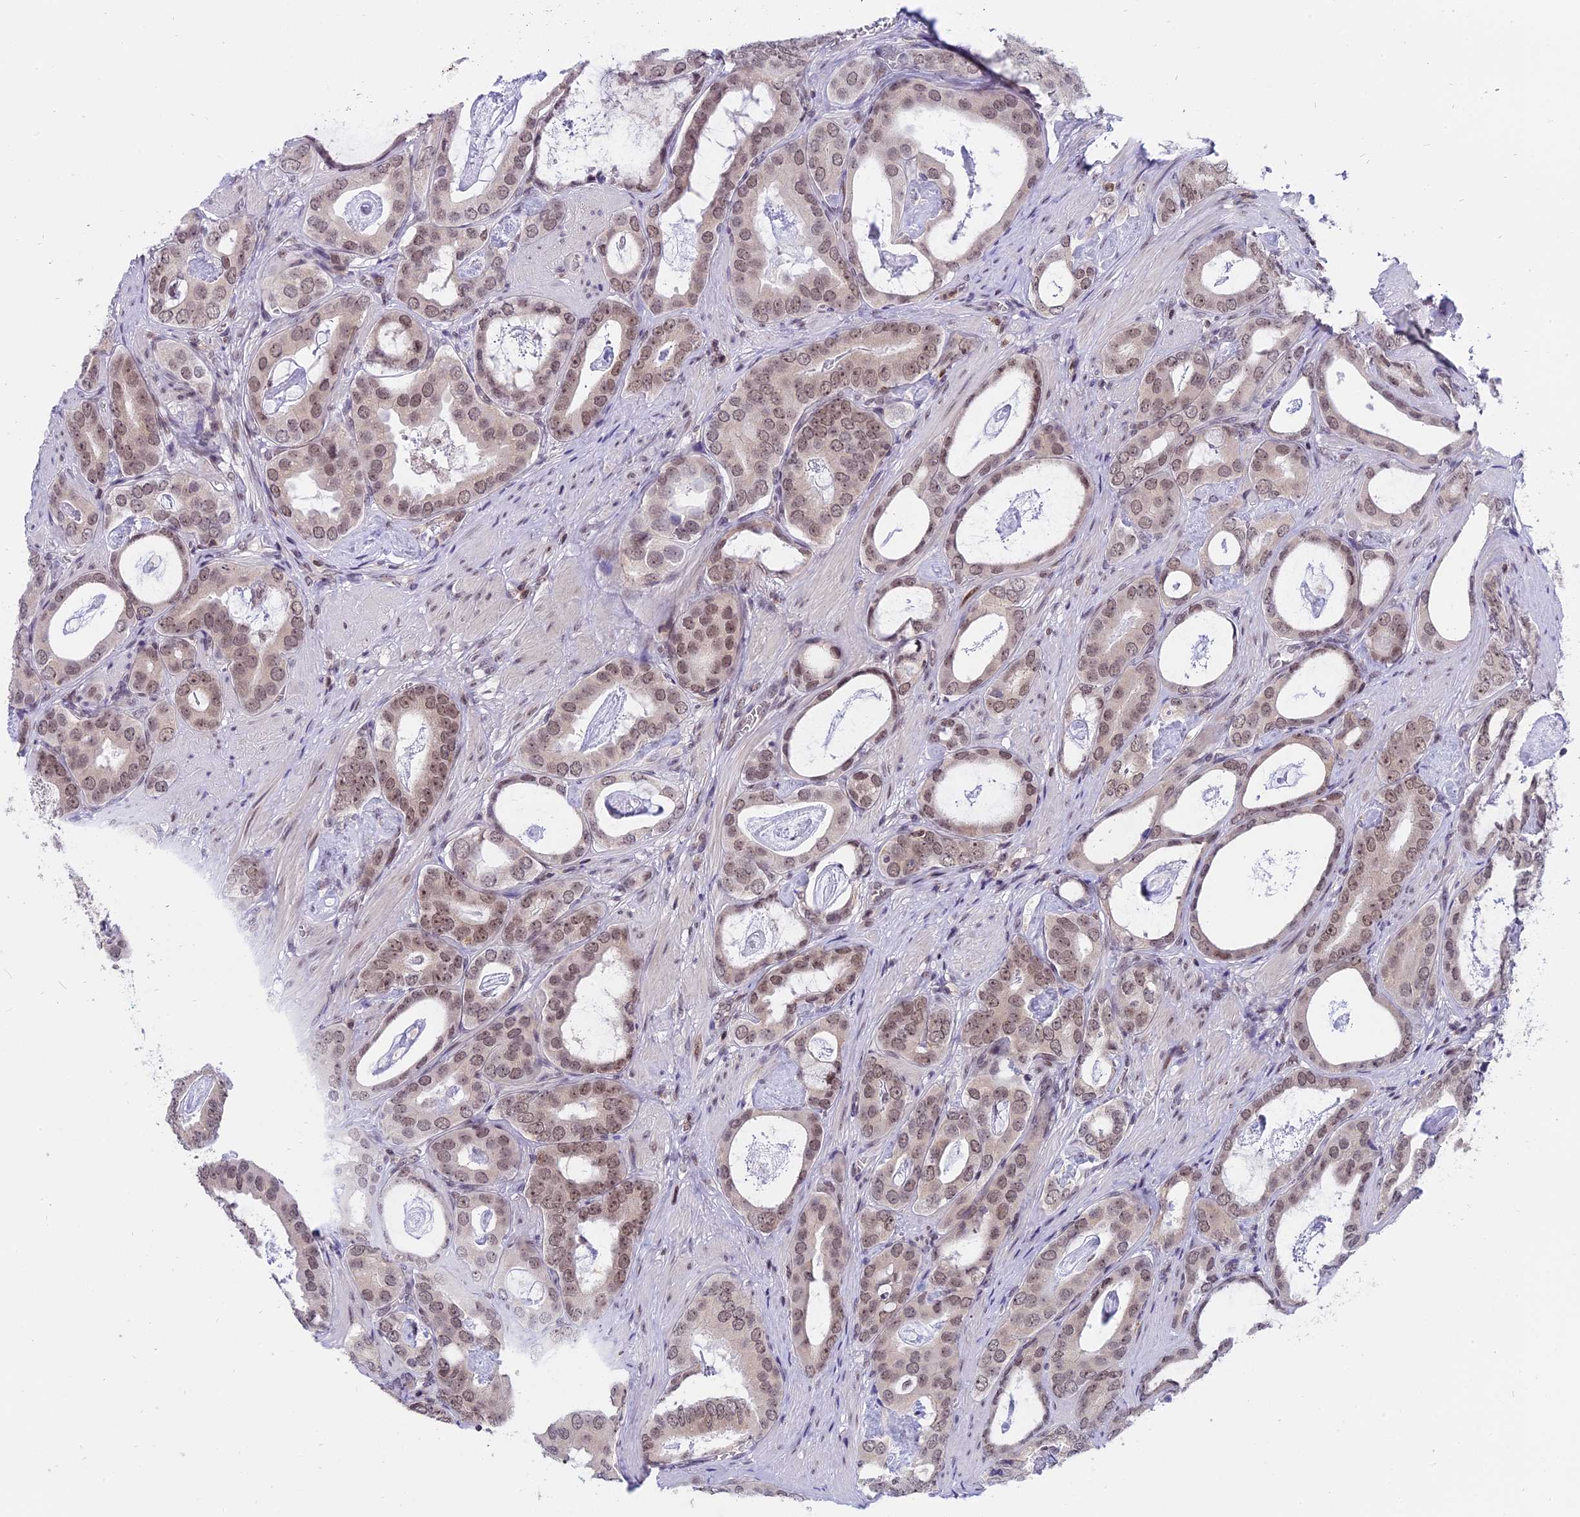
{"staining": {"intensity": "moderate", "quantity": ">75%", "location": "cytoplasmic/membranous,nuclear"}, "tissue": "prostate cancer", "cell_type": "Tumor cells", "image_type": "cancer", "snomed": [{"axis": "morphology", "description": "Adenocarcinoma, Low grade"}, {"axis": "topography", "description": "Prostate"}], "caption": "Human prostate cancer (adenocarcinoma (low-grade)) stained with a protein marker reveals moderate staining in tumor cells.", "gene": "TADA3", "patient": {"sex": "male", "age": 71}}